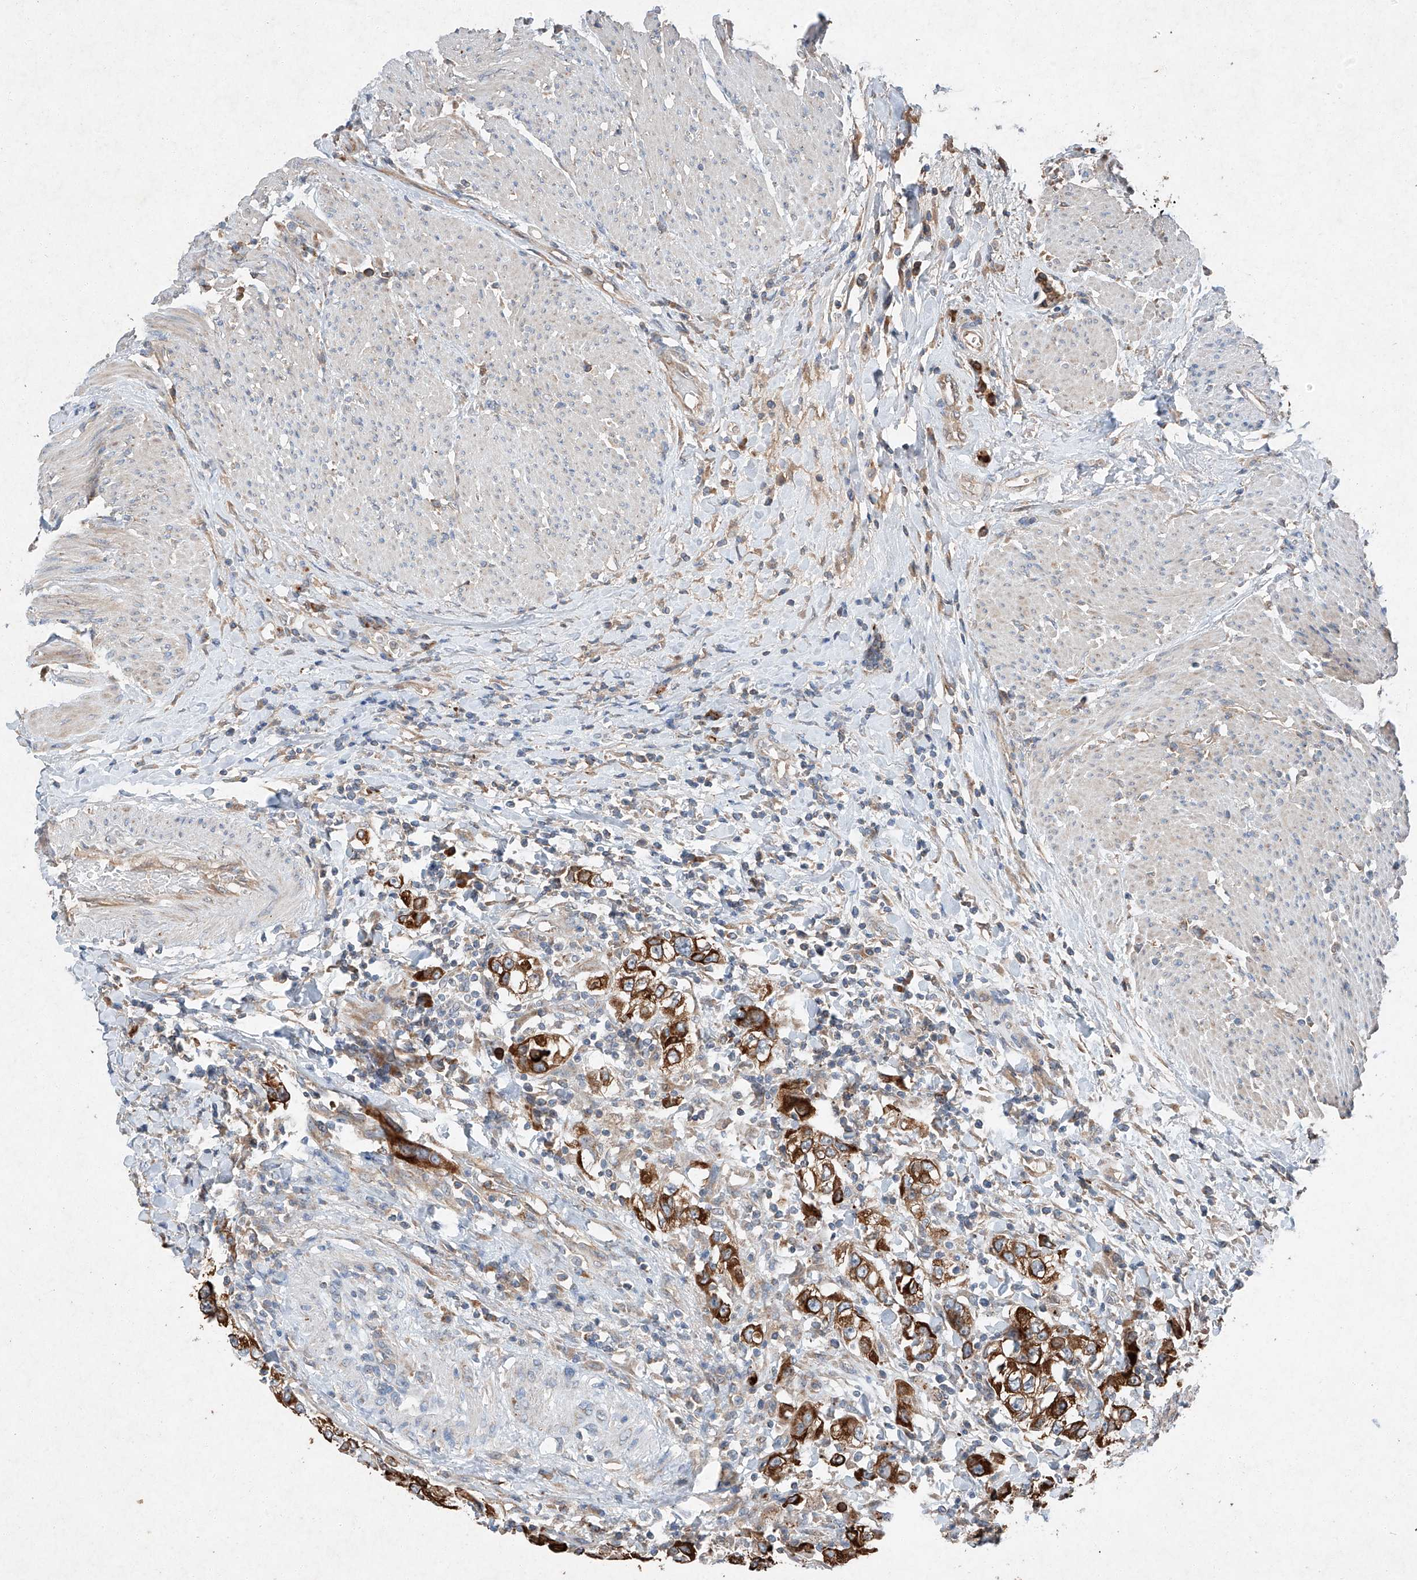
{"staining": {"intensity": "strong", "quantity": ">75%", "location": "cytoplasmic/membranous"}, "tissue": "urothelial cancer", "cell_type": "Tumor cells", "image_type": "cancer", "snomed": [{"axis": "morphology", "description": "Urothelial carcinoma, High grade"}, {"axis": "topography", "description": "Urinary bladder"}], "caption": "Urothelial carcinoma (high-grade) stained with immunohistochemistry (IHC) exhibits strong cytoplasmic/membranous positivity in approximately >75% of tumor cells.", "gene": "RUSC1", "patient": {"sex": "female", "age": 80}}